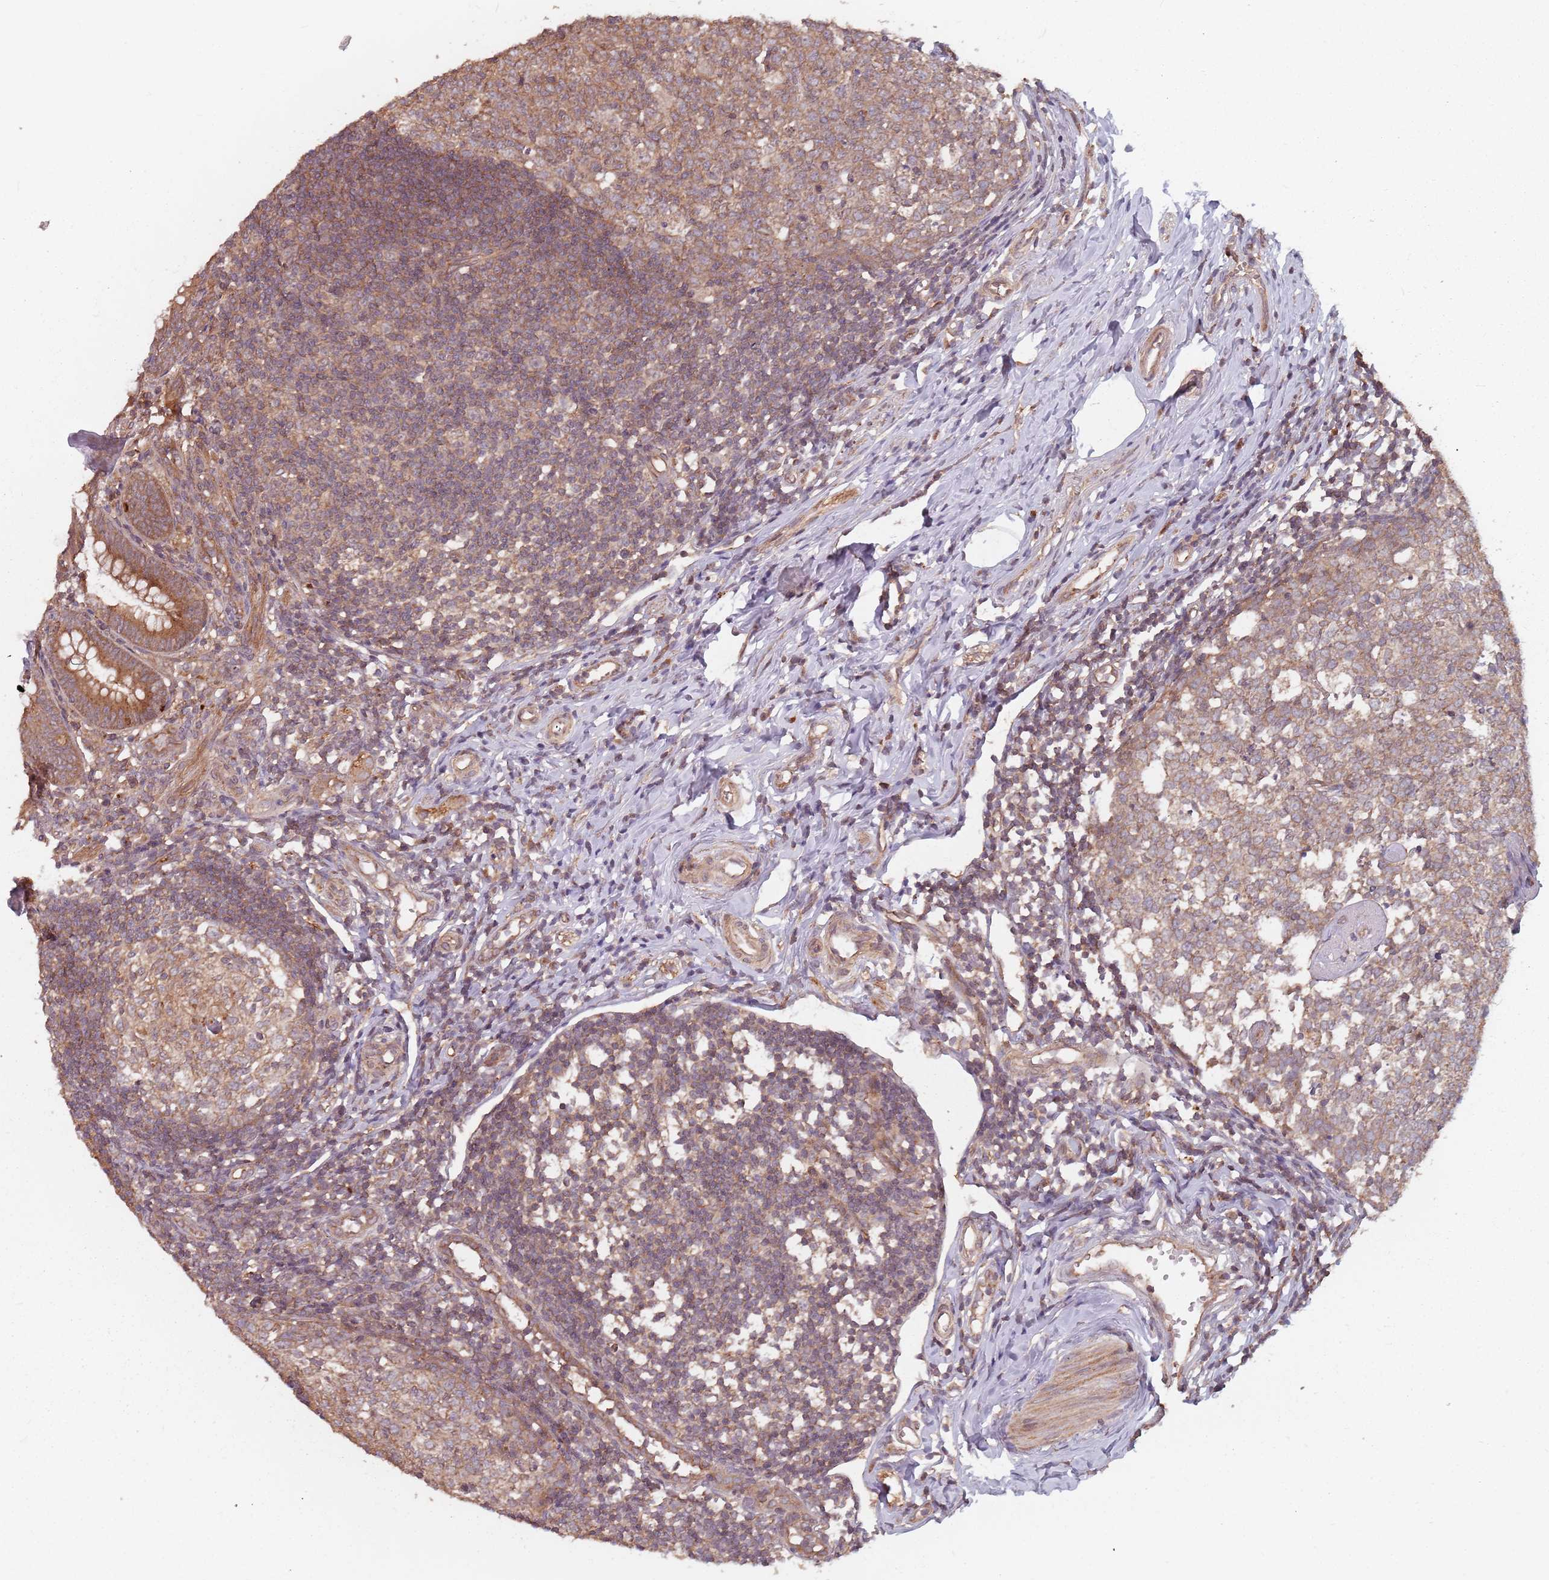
{"staining": {"intensity": "moderate", "quantity": ">75%", "location": "cytoplasmic/membranous"}, "tissue": "appendix", "cell_type": "Glandular cells", "image_type": "normal", "snomed": [{"axis": "morphology", "description": "Normal tissue, NOS"}, {"axis": "topography", "description": "Appendix"}], "caption": "Immunohistochemistry (IHC) micrograph of benign appendix: human appendix stained using IHC shows medium levels of moderate protein expression localized specifically in the cytoplasmic/membranous of glandular cells, appearing as a cytoplasmic/membranous brown color.", "gene": "C3orf14", "patient": {"sex": "male", "age": 14}}